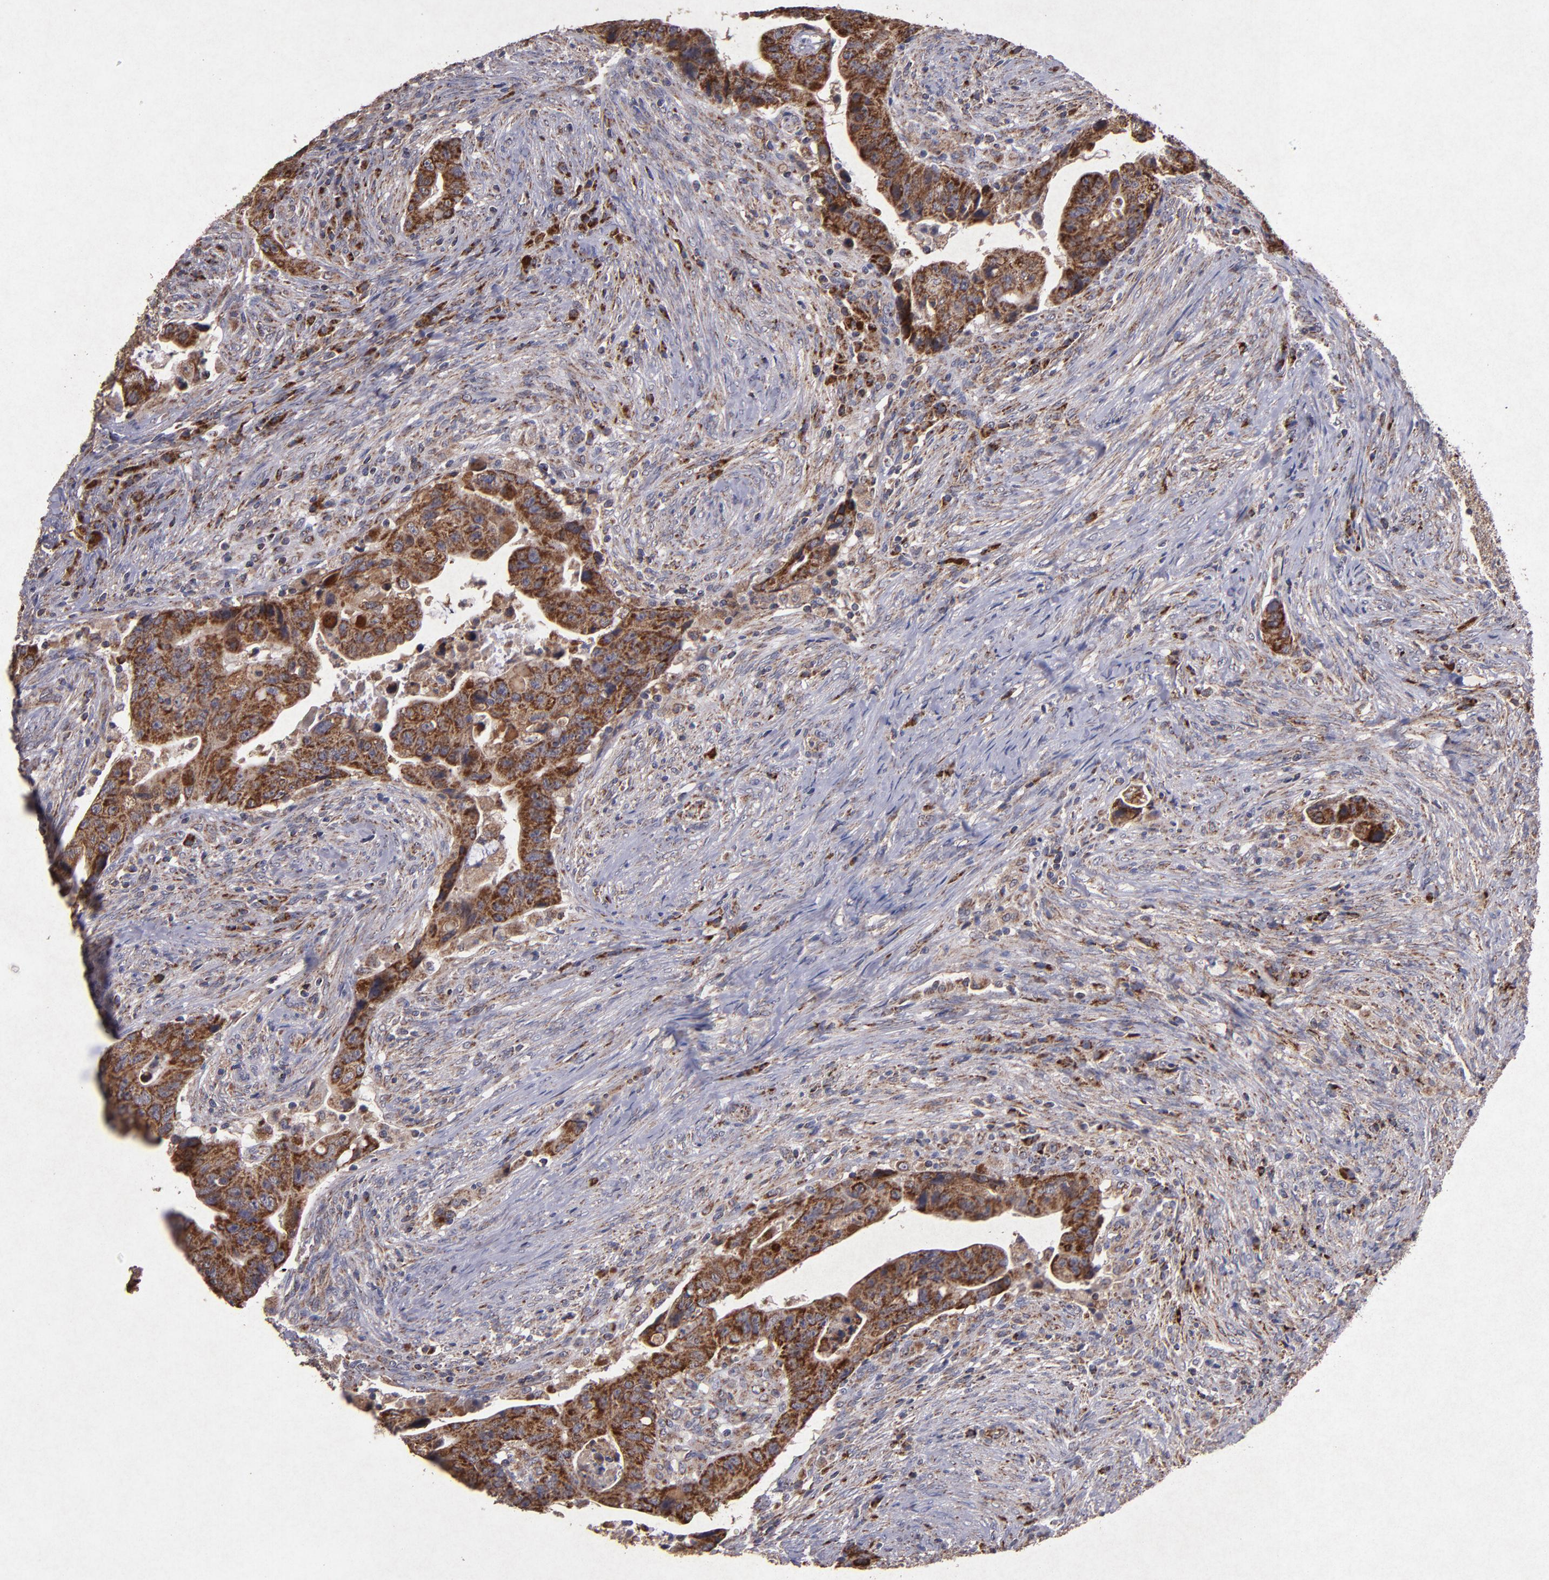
{"staining": {"intensity": "moderate", "quantity": ">75%", "location": "cytoplasmic/membranous"}, "tissue": "colorectal cancer", "cell_type": "Tumor cells", "image_type": "cancer", "snomed": [{"axis": "morphology", "description": "Adenocarcinoma, NOS"}, {"axis": "topography", "description": "Rectum"}], "caption": "IHC of colorectal adenocarcinoma exhibits medium levels of moderate cytoplasmic/membranous expression in about >75% of tumor cells. The staining is performed using DAB (3,3'-diaminobenzidine) brown chromogen to label protein expression. The nuclei are counter-stained blue using hematoxylin.", "gene": "TIMM9", "patient": {"sex": "female", "age": 71}}